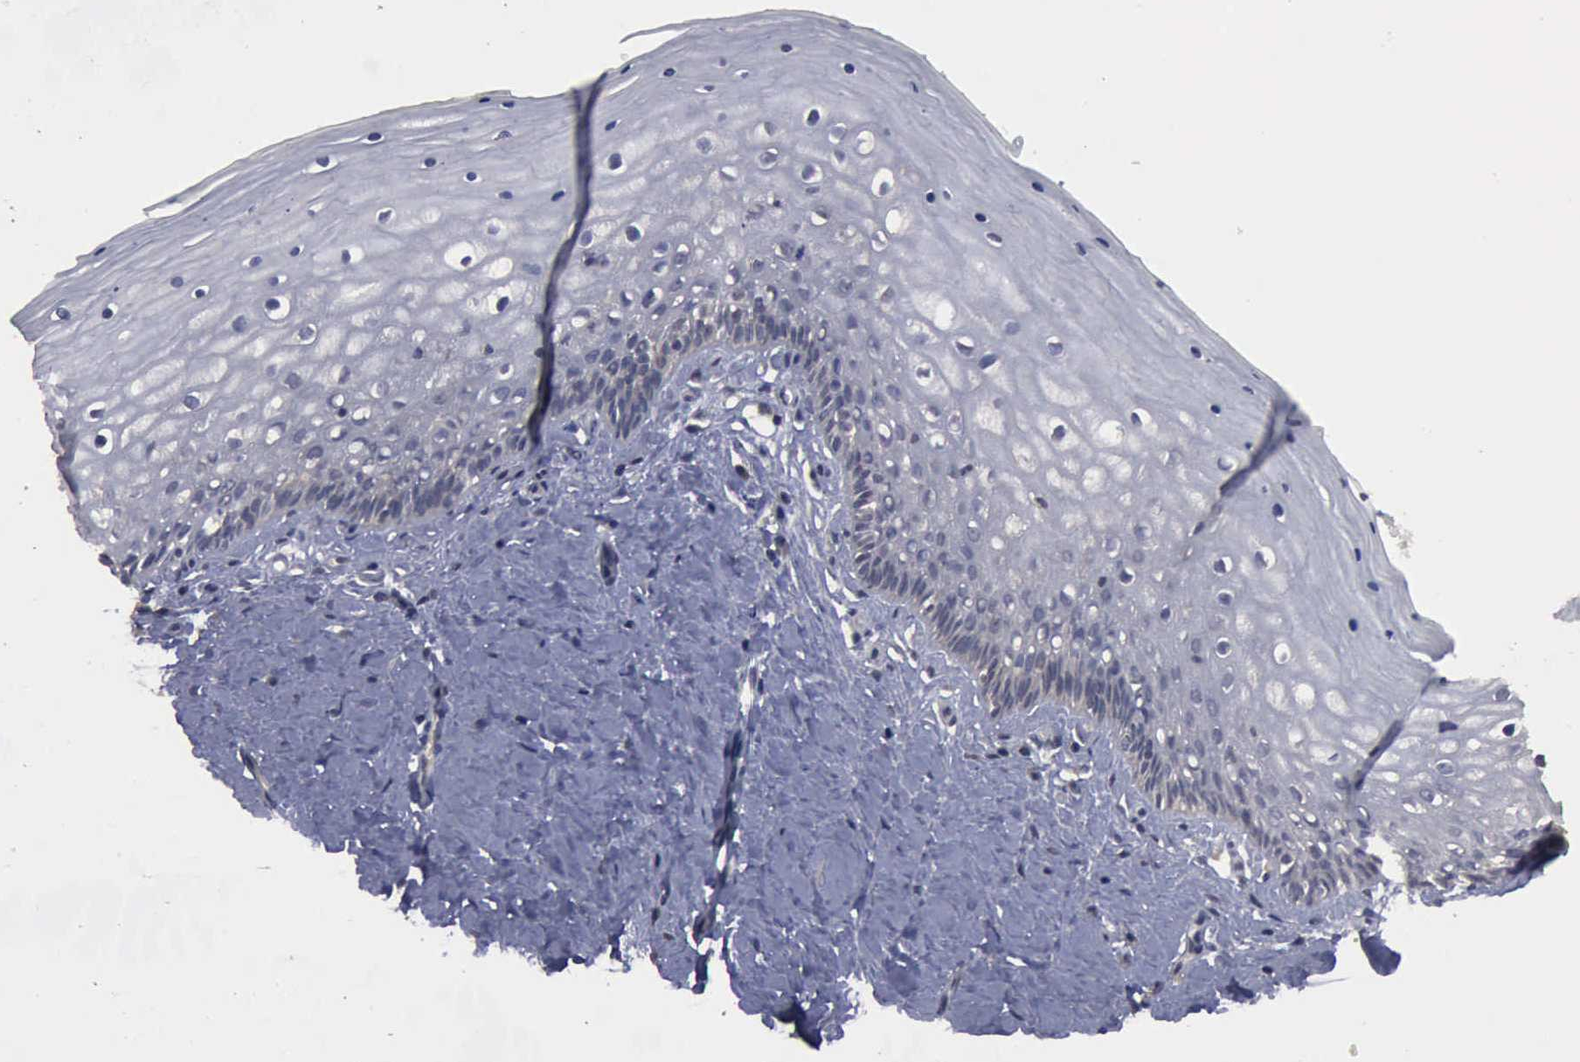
{"staining": {"intensity": "weak", "quantity": "<25%", "location": "cytoplasmic/membranous"}, "tissue": "vagina", "cell_type": "Squamous epithelial cells", "image_type": "normal", "snomed": [{"axis": "morphology", "description": "Normal tissue, NOS"}, {"axis": "topography", "description": "Vagina"}], "caption": "IHC histopathology image of normal vagina: human vagina stained with DAB (3,3'-diaminobenzidine) shows no significant protein positivity in squamous epithelial cells. The staining was performed using DAB (3,3'-diaminobenzidine) to visualize the protein expression in brown, while the nuclei were stained in blue with hematoxylin (Magnification: 20x).", "gene": "CRKL", "patient": {"sex": "female", "age": 46}}